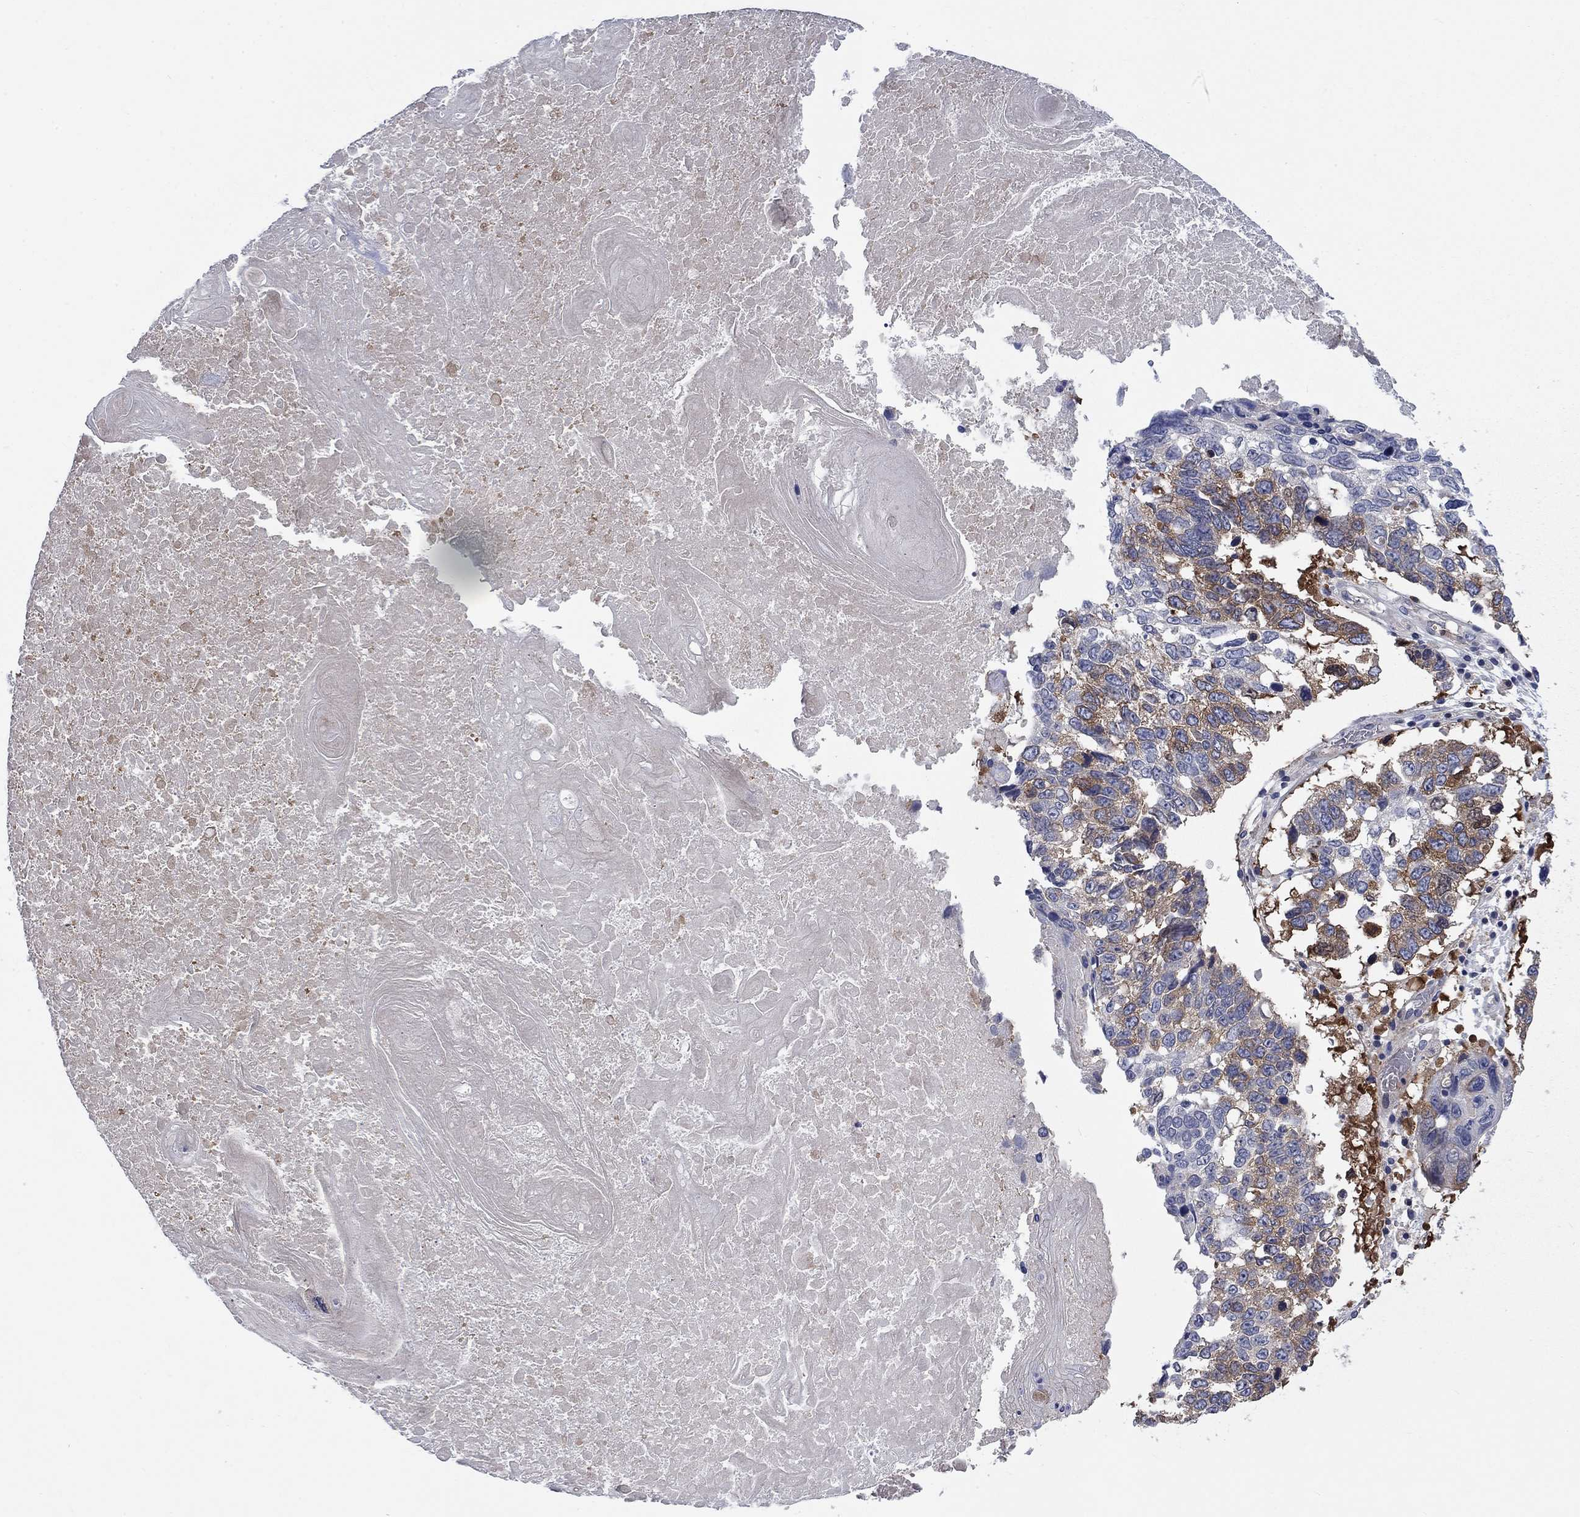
{"staining": {"intensity": "moderate", "quantity": "<25%", "location": "cytoplasmic/membranous"}, "tissue": "lung cancer", "cell_type": "Tumor cells", "image_type": "cancer", "snomed": [{"axis": "morphology", "description": "Squamous cell carcinoma, NOS"}, {"axis": "topography", "description": "Lung"}], "caption": "The photomicrograph exhibits staining of squamous cell carcinoma (lung), revealing moderate cytoplasmic/membranous protein staining (brown color) within tumor cells.", "gene": "KIF15", "patient": {"sex": "male", "age": 82}}